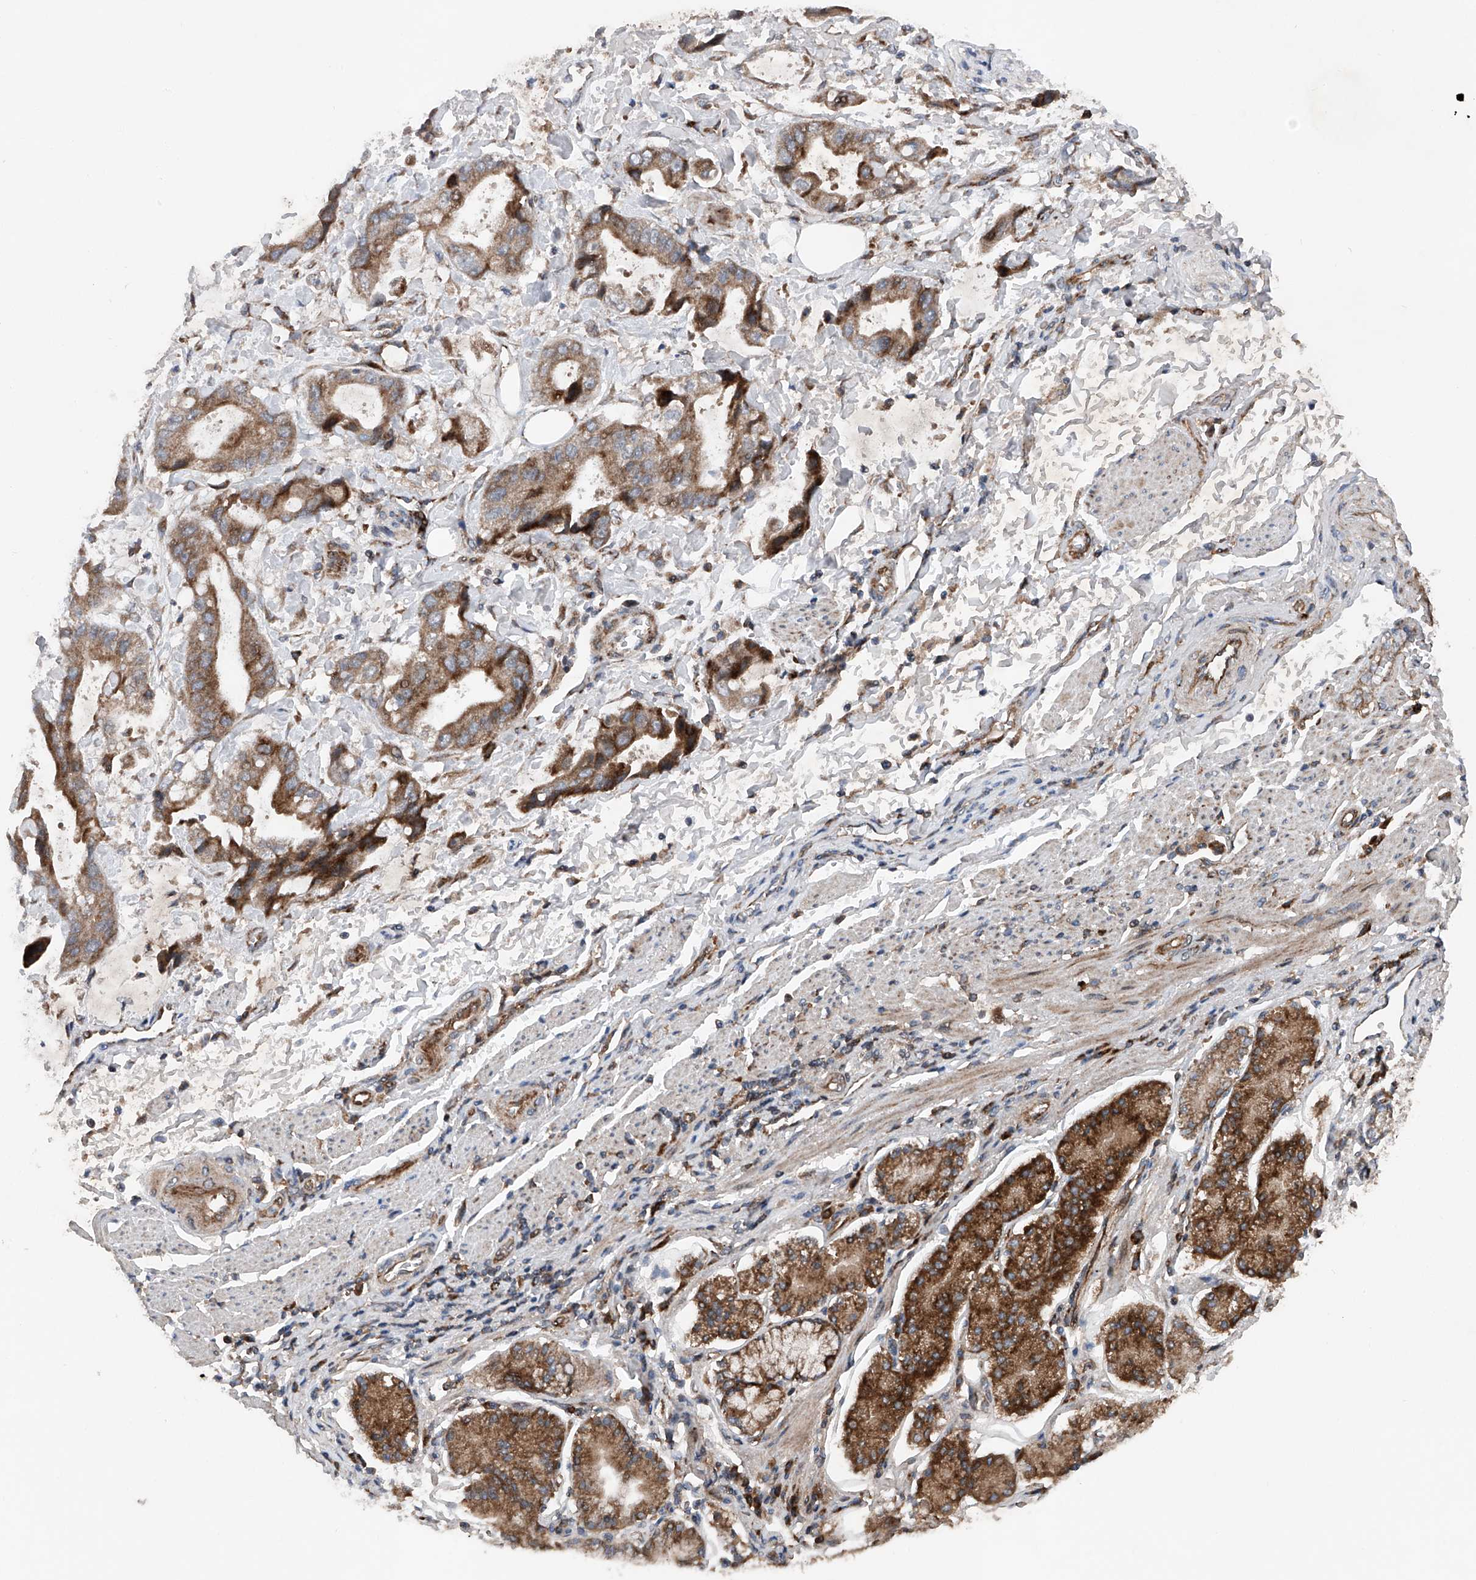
{"staining": {"intensity": "moderate", "quantity": ">75%", "location": "cytoplasmic/membranous"}, "tissue": "stomach cancer", "cell_type": "Tumor cells", "image_type": "cancer", "snomed": [{"axis": "morphology", "description": "Adenocarcinoma, NOS"}, {"axis": "topography", "description": "Stomach"}], "caption": "The micrograph displays a brown stain indicating the presence of a protein in the cytoplasmic/membranous of tumor cells in stomach cancer (adenocarcinoma). (brown staining indicates protein expression, while blue staining denotes nuclei).", "gene": "DAD1", "patient": {"sex": "male", "age": 62}}